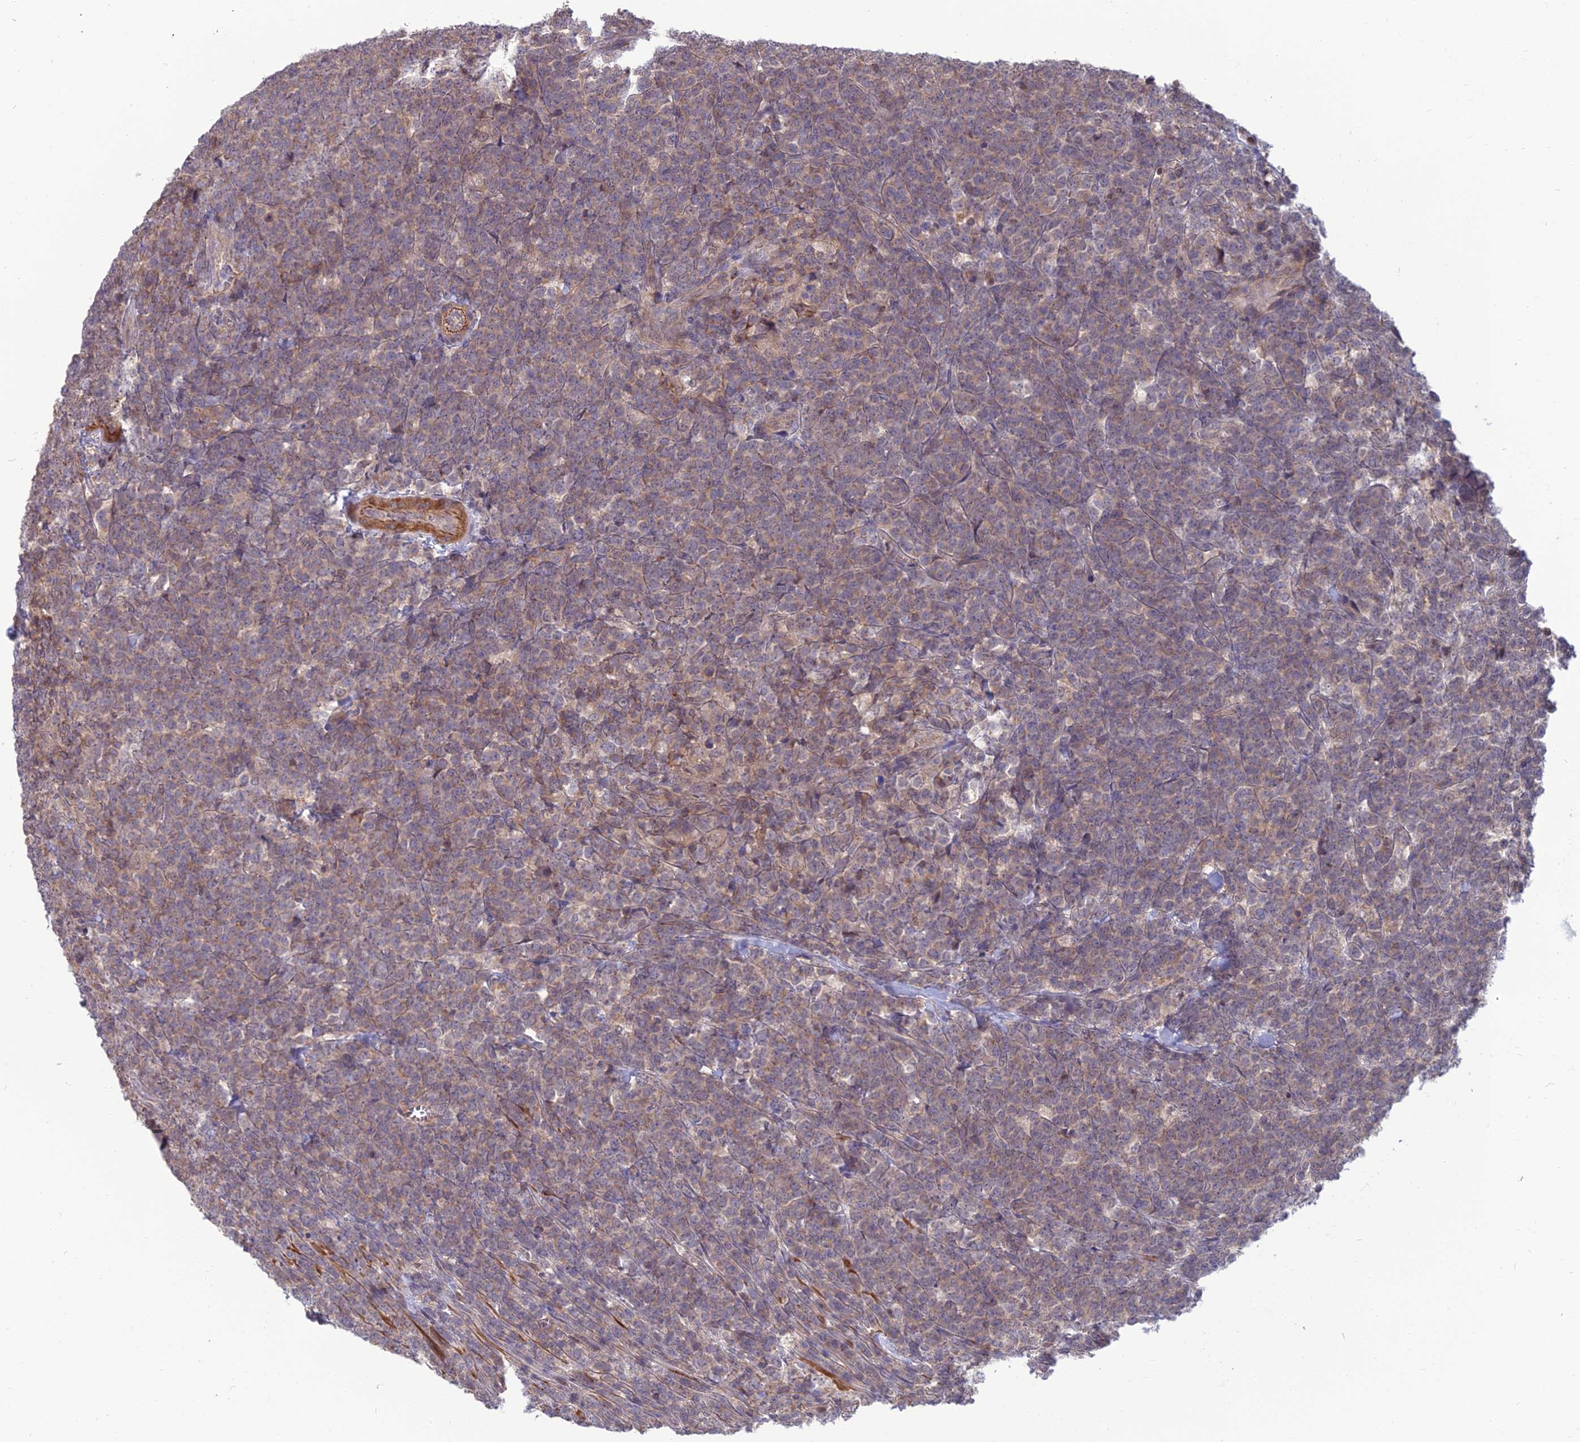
{"staining": {"intensity": "weak", "quantity": "25%-75%", "location": "cytoplasmic/membranous"}, "tissue": "lymphoma", "cell_type": "Tumor cells", "image_type": "cancer", "snomed": [{"axis": "morphology", "description": "Malignant lymphoma, non-Hodgkin's type, High grade"}, {"axis": "topography", "description": "Small intestine"}], "caption": "Protein analysis of lymphoma tissue reveals weak cytoplasmic/membranous positivity in about 25%-75% of tumor cells.", "gene": "OPA3", "patient": {"sex": "male", "age": 8}}